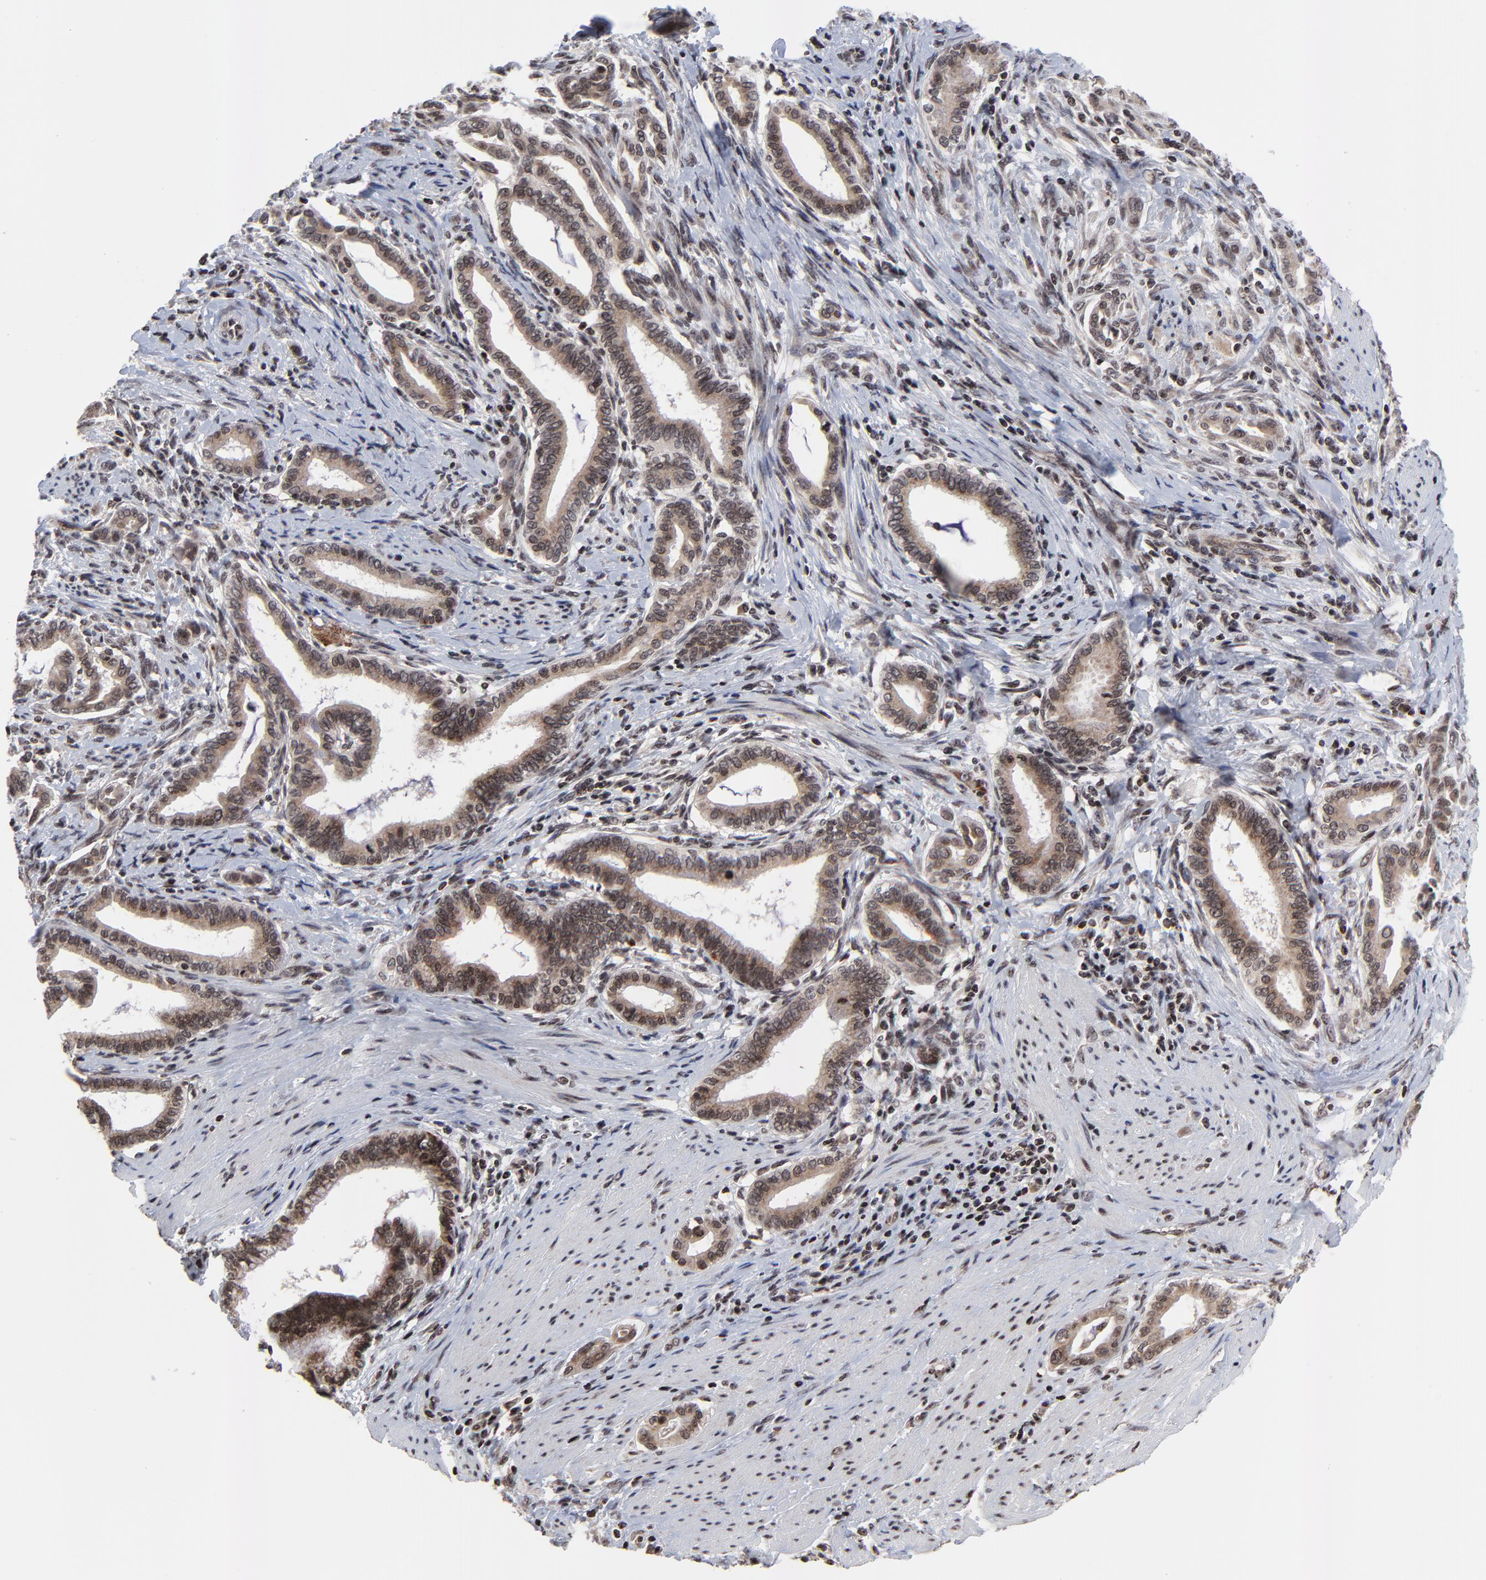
{"staining": {"intensity": "strong", "quantity": ">75%", "location": "cytoplasmic/membranous,nuclear"}, "tissue": "pancreatic cancer", "cell_type": "Tumor cells", "image_type": "cancer", "snomed": [{"axis": "morphology", "description": "Adenocarcinoma, NOS"}, {"axis": "topography", "description": "Pancreas"}], "caption": "This is a photomicrograph of immunohistochemistry staining of pancreatic adenocarcinoma, which shows strong expression in the cytoplasmic/membranous and nuclear of tumor cells.", "gene": "ZNF777", "patient": {"sex": "female", "age": 64}}